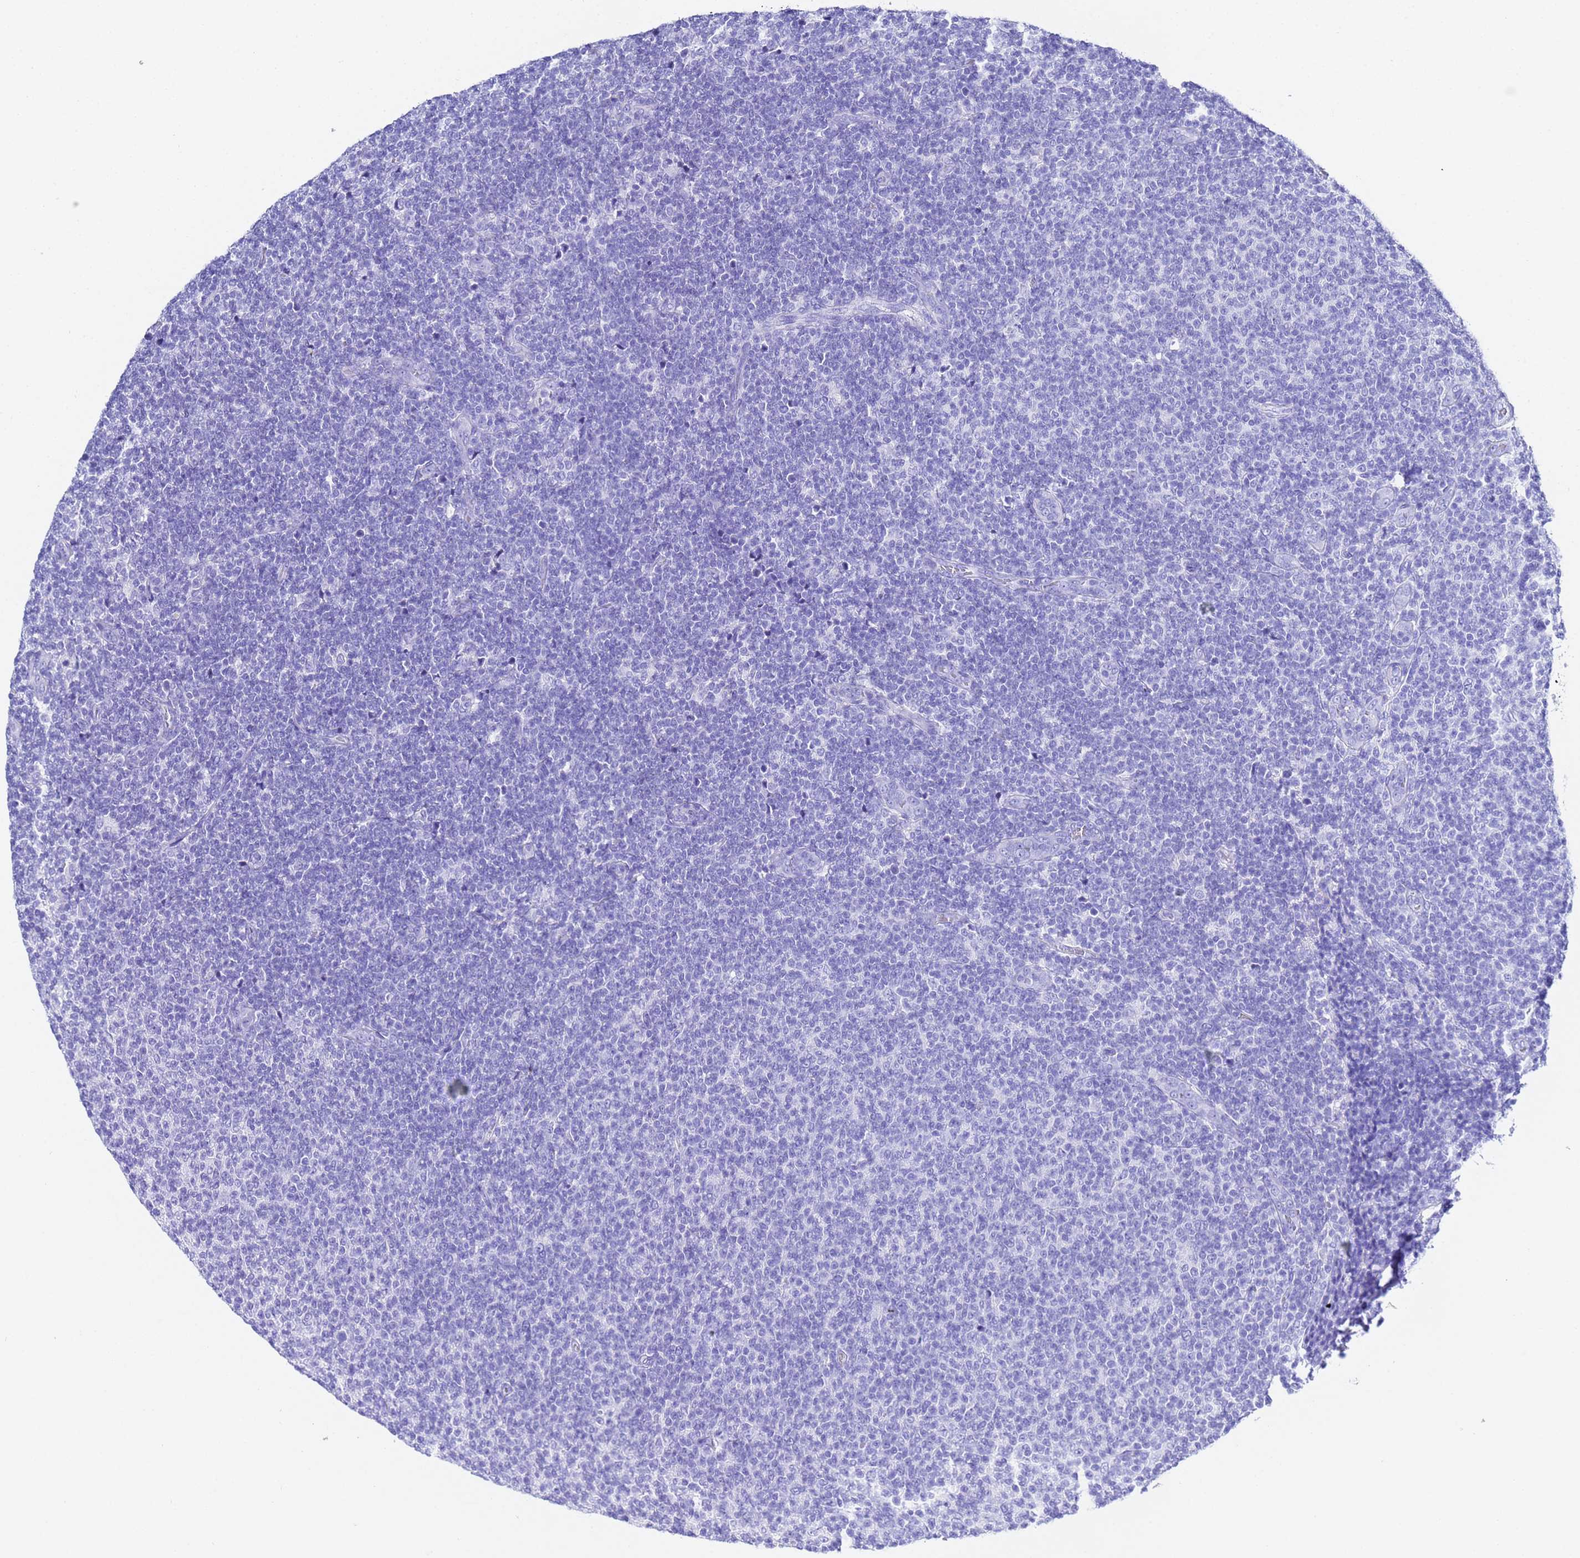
{"staining": {"intensity": "negative", "quantity": "none", "location": "none"}, "tissue": "lymphoma", "cell_type": "Tumor cells", "image_type": "cancer", "snomed": [{"axis": "morphology", "description": "Malignant lymphoma, non-Hodgkin's type, Low grade"}, {"axis": "topography", "description": "Lymph node"}], "caption": "Protein analysis of low-grade malignant lymphoma, non-Hodgkin's type displays no significant staining in tumor cells.", "gene": "ACTL6B", "patient": {"sex": "male", "age": 66}}